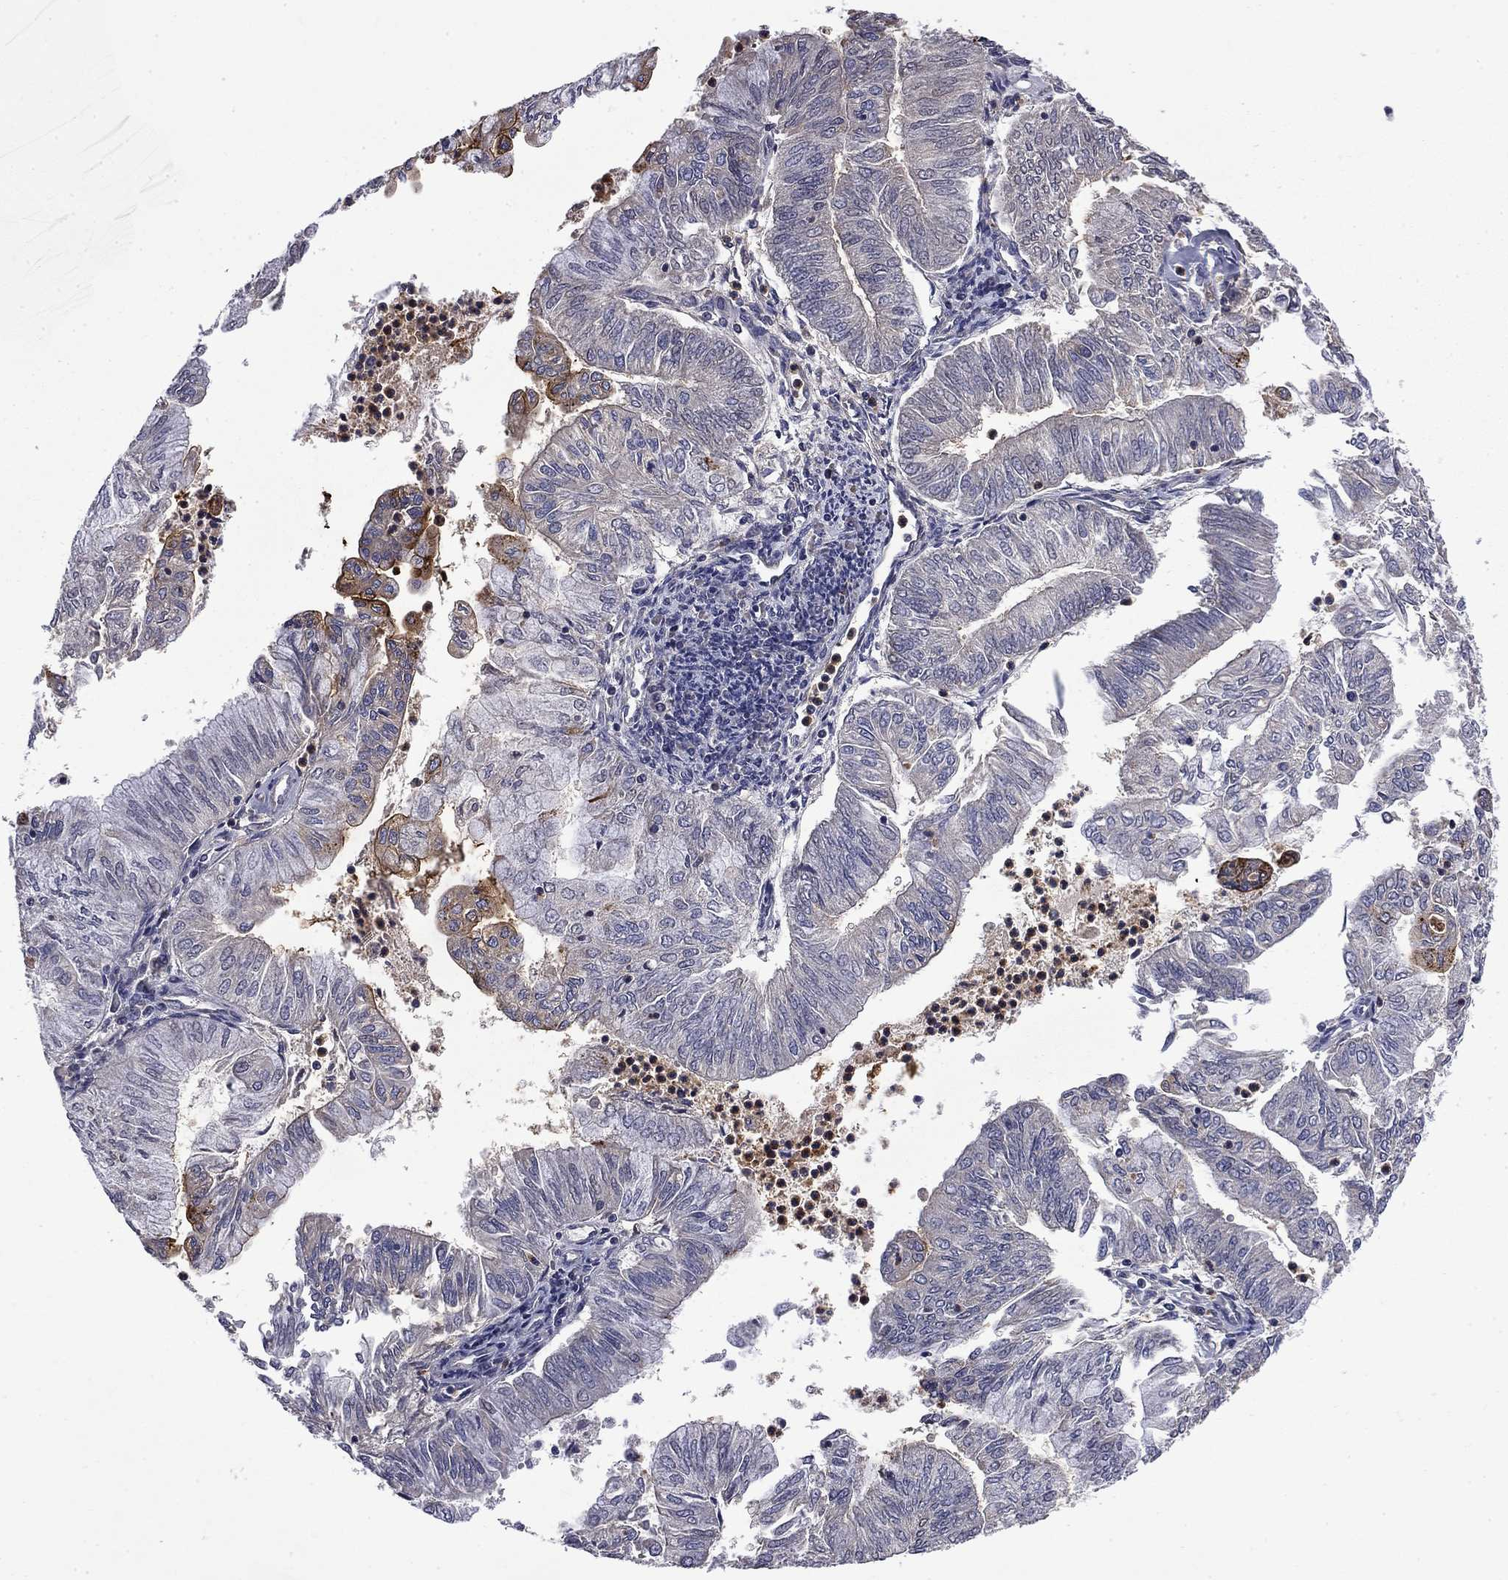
{"staining": {"intensity": "strong", "quantity": "<25%", "location": "cytoplasmic/membranous"}, "tissue": "endometrial cancer", "cell_type": "Tumor cells", "image_type": "cancer", "snomed": [{"axis": "morphology", "description": "Adenocarcinoma, NOS"}, {"axis": "topography", "description": "Endometrium"}], "caption": "A micrograph showing strong cytoplasmic/membranous expression in approximately <25% of tumor cells in endometrial cancer, as visualized by brown immunohistochemical staining.", "gene": "CEACAM7", "patient": {"sex": "female", "age": 59}}